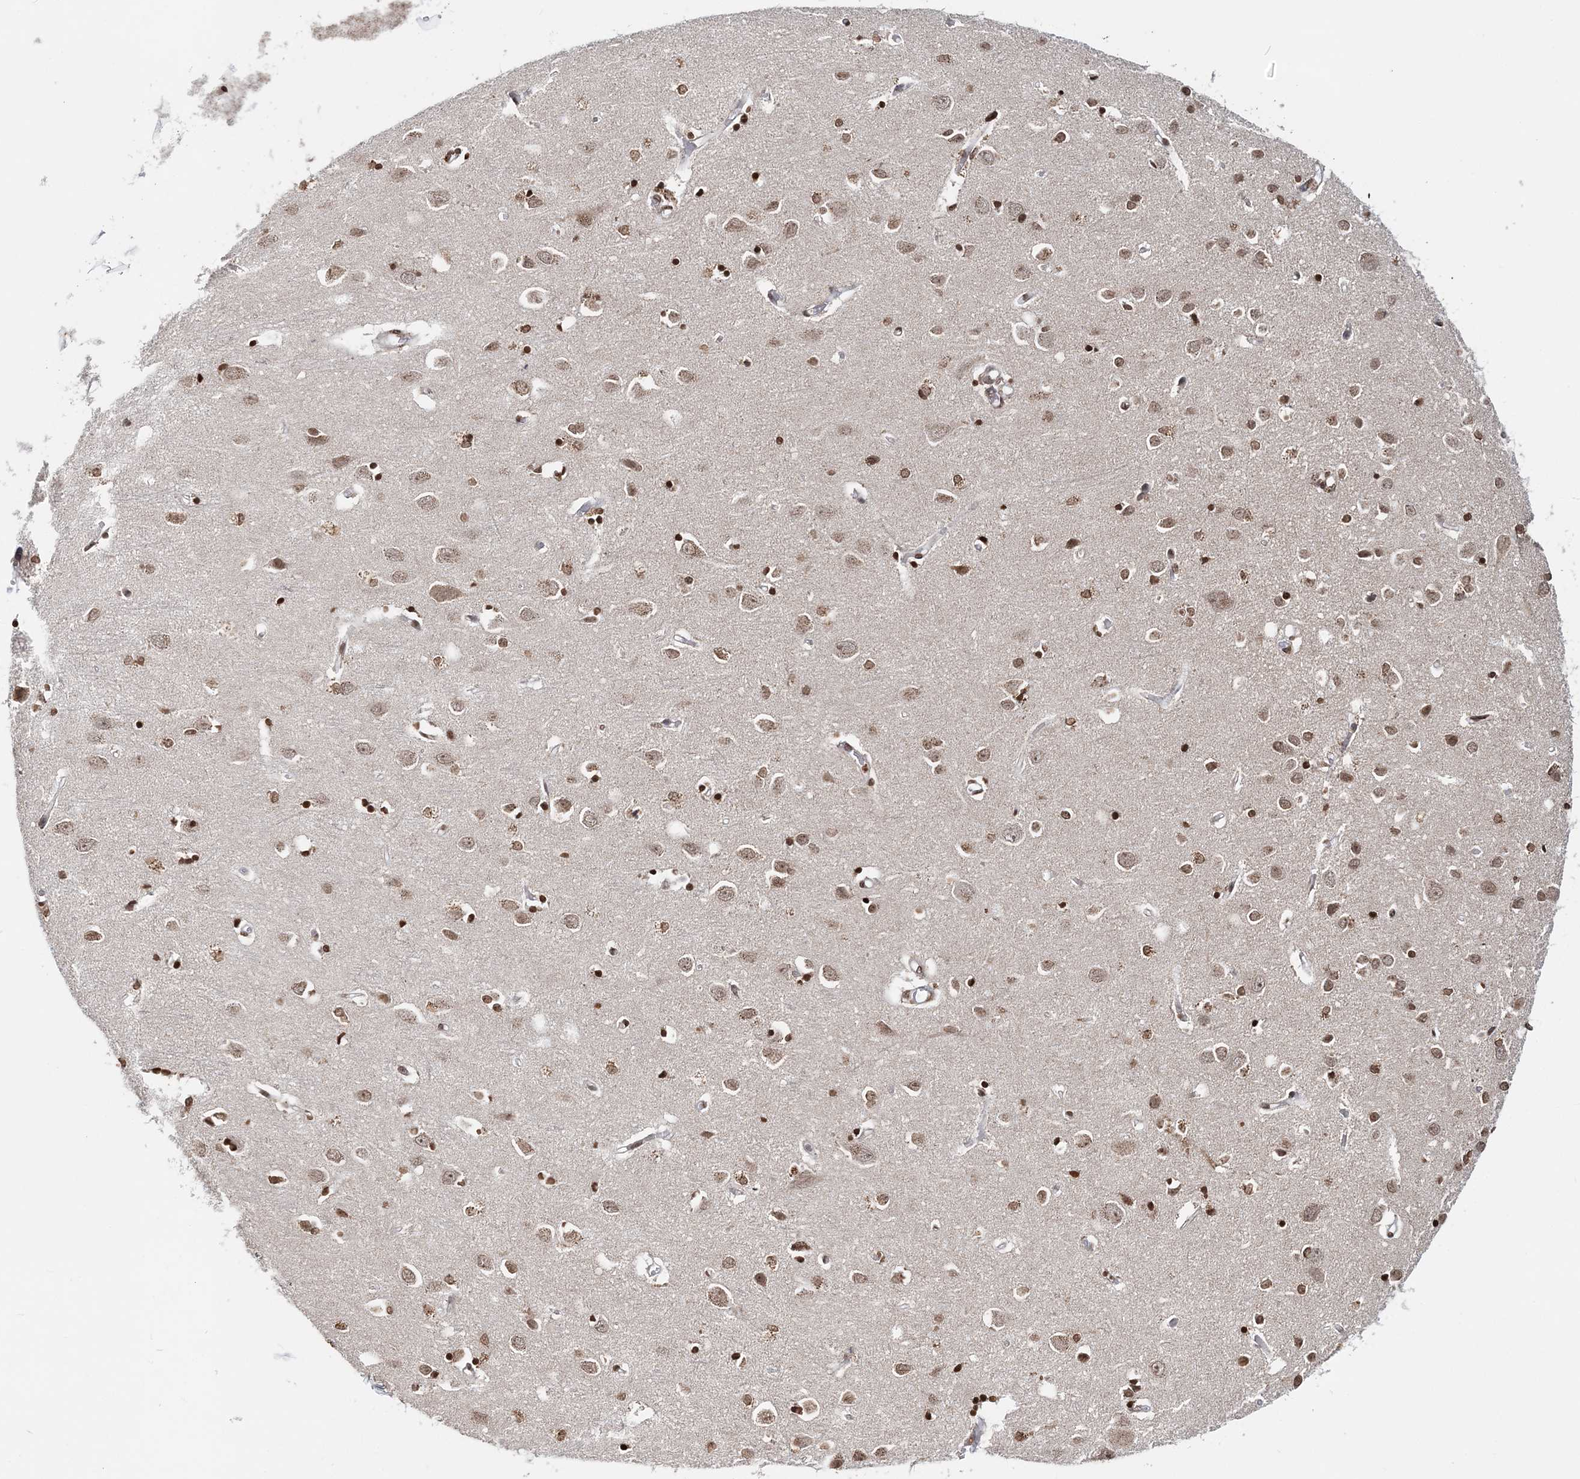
{"staining": {"intensity": "weak", "quantity": "25%-75%", "location": "nuclear"}, "tissue": "cerebral cortex", "cell_type": "Endothelial cells", "image_type": "normal", "snomed": [{"axis": "morphology", "description": "Normal tissue, NOS"}, {"axis": "topography", "description": "Cerebral cortex"}], "caption": "Approximately 25%-75% of endothelial cells in unremarkable cerebral cortex demonstrate weak nuclear protein positivity as visualized by brown immunohistochemical staining.", "gene": "SOWAHB", "patient": {"sex": "female", "age": 64}}